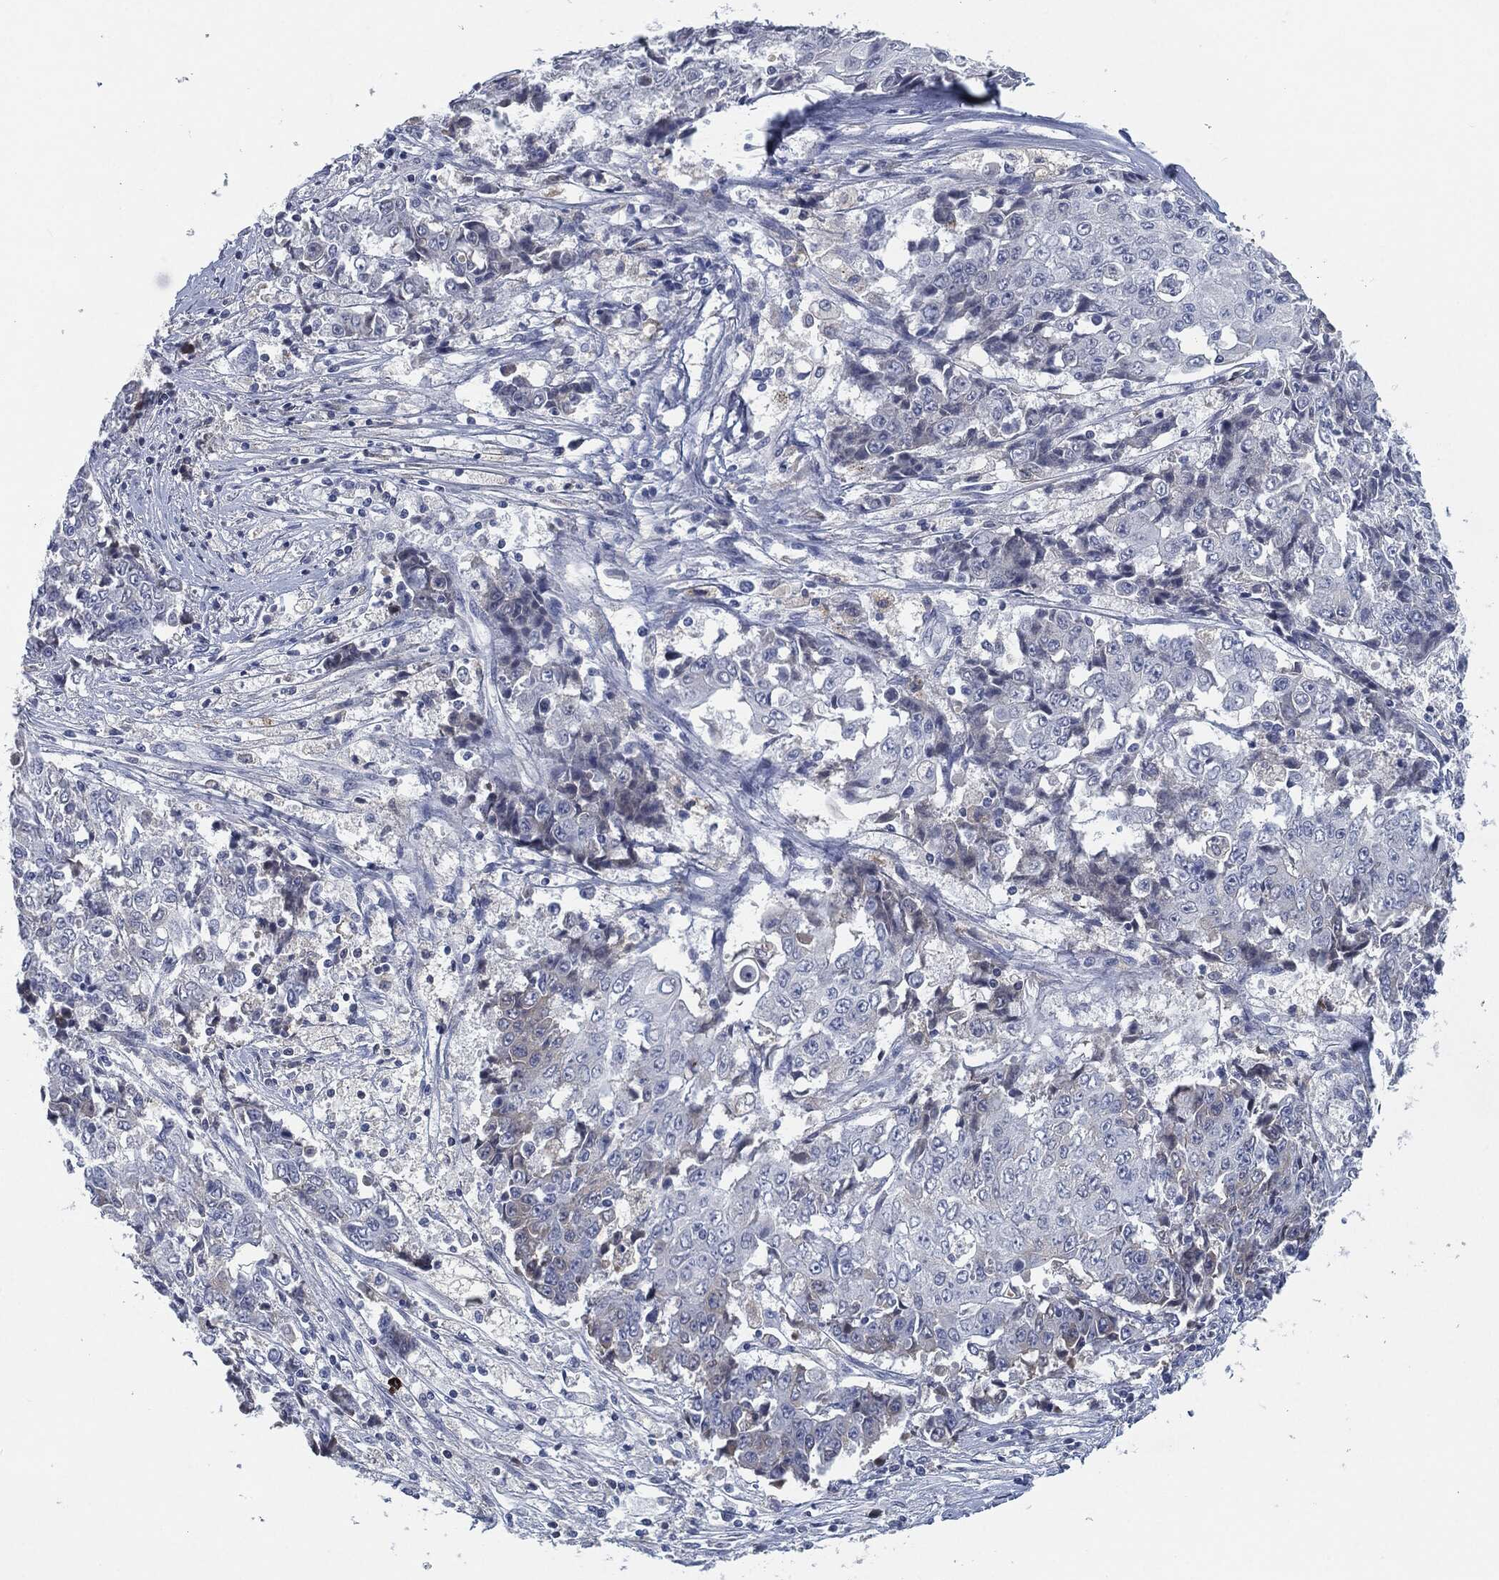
{"staining": {"intensity": "negative", "quantity": "none", "location": "none"}, "tissue": "ovarian cancer", "cell_type": "Tumor cells", "image_type": "cancer", "snomed": [{"axis": "morphology", "description": "Carcinoma, endometroid"}, {"axis": "topography", "description": "Ovary"}], "caption": "Immunohistochemistry (IHC) photomicrograph of human ovarian cancer stained for a protein (brown), which shows no positivity in tumor cells.", "gene": "MST1", "patient": {"sex": "female", "age": 42}}